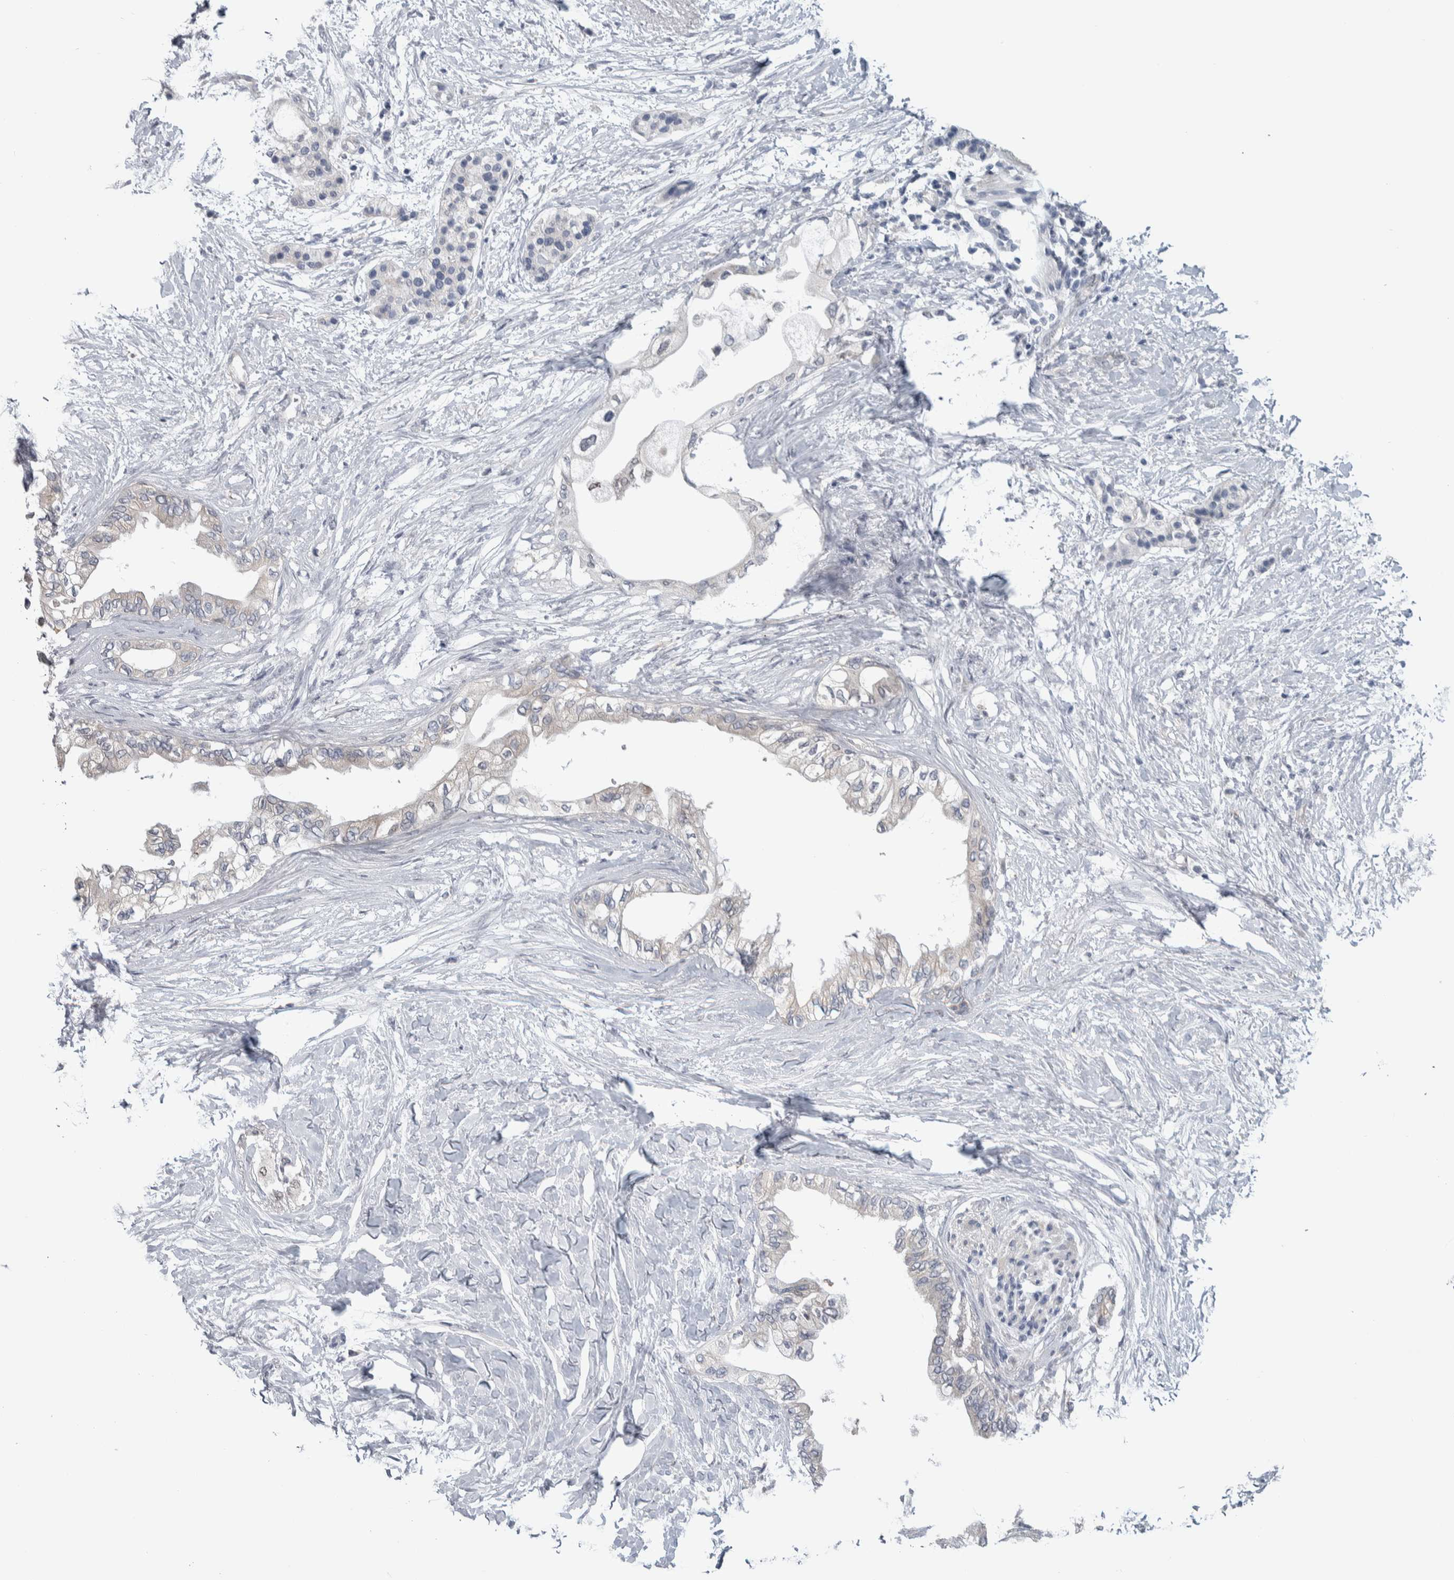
{"staining": {"intensity": "negative", "quantity": "none", "location": "none"}, "tissue": "pancreatic cancer", "cell_type": "Tumor cells", "image_type": "cancer", "snomed": [{"axis": "morphology", "description": "Normal tissue, NOS"}, {"axis": "morphology", "description": "Adenocarcinoma, NOS"}, {"axis": "topography", "description": "Pancreas"}, {"axis": "topography", "description": "Duodenum"}], "caption": "Histopathology image shows no significant protein expression in tumor cells of pancreatic adenocarcinoma.", "gene": "TAX1BP1", "patient": {"sex": "female", "age": 60}}